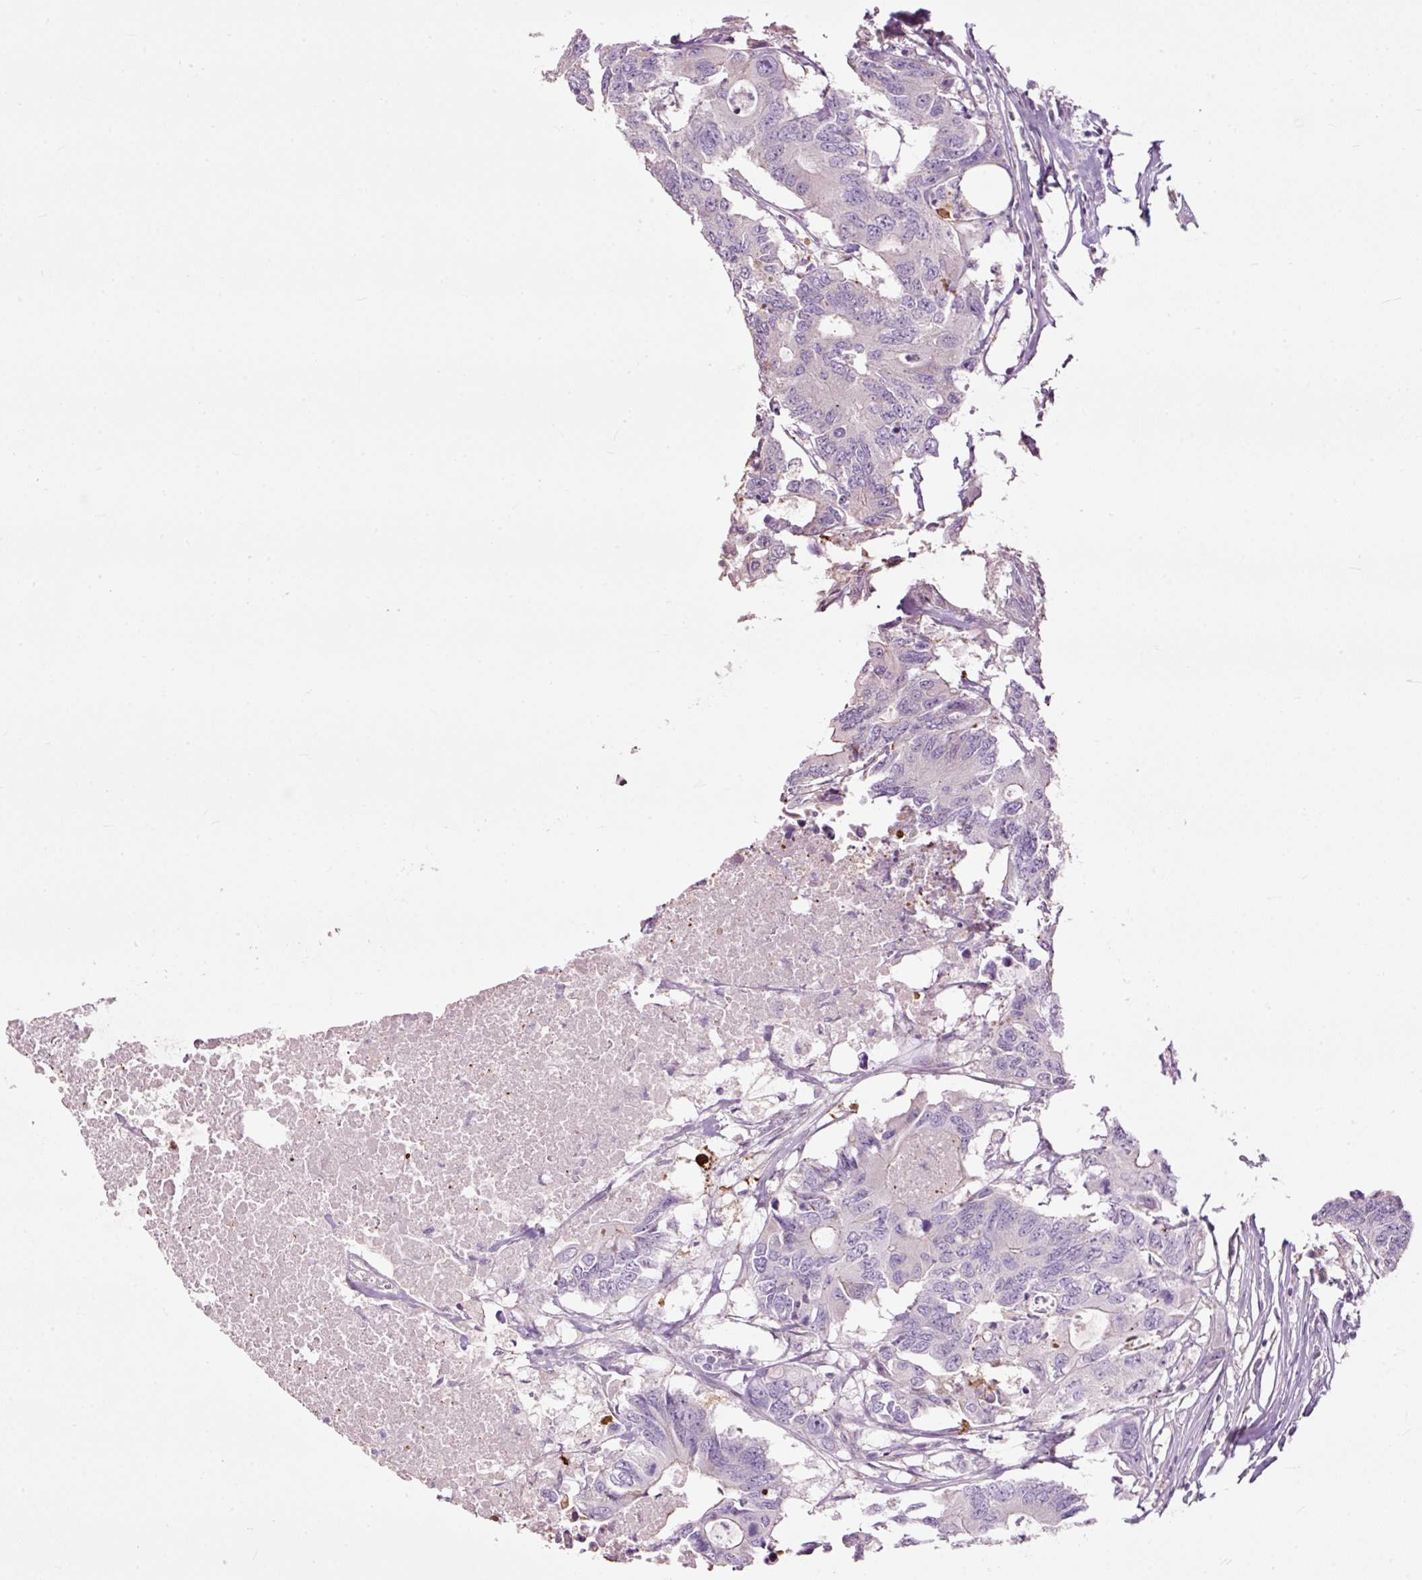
{"staining": {"intensity": "negative", "quantity": "none", "location": "none"}, "tissue": "colorectal cancer", "cell_type": "Tumor cells", "image_type": "cancer", "snomed": [{"axis": "morphology", "description": "Adenocarcinoma, NOS"}, {"axis": "topography", "description": "Colon"}], "caption": "DAB (3,3'-diaminobenzidine) immunohistochemical staining of human colorectal cancer shows no significant staining in tumor cells.", "gene": "FCRL4", "patient": {"sex": "male", "age": 71}}